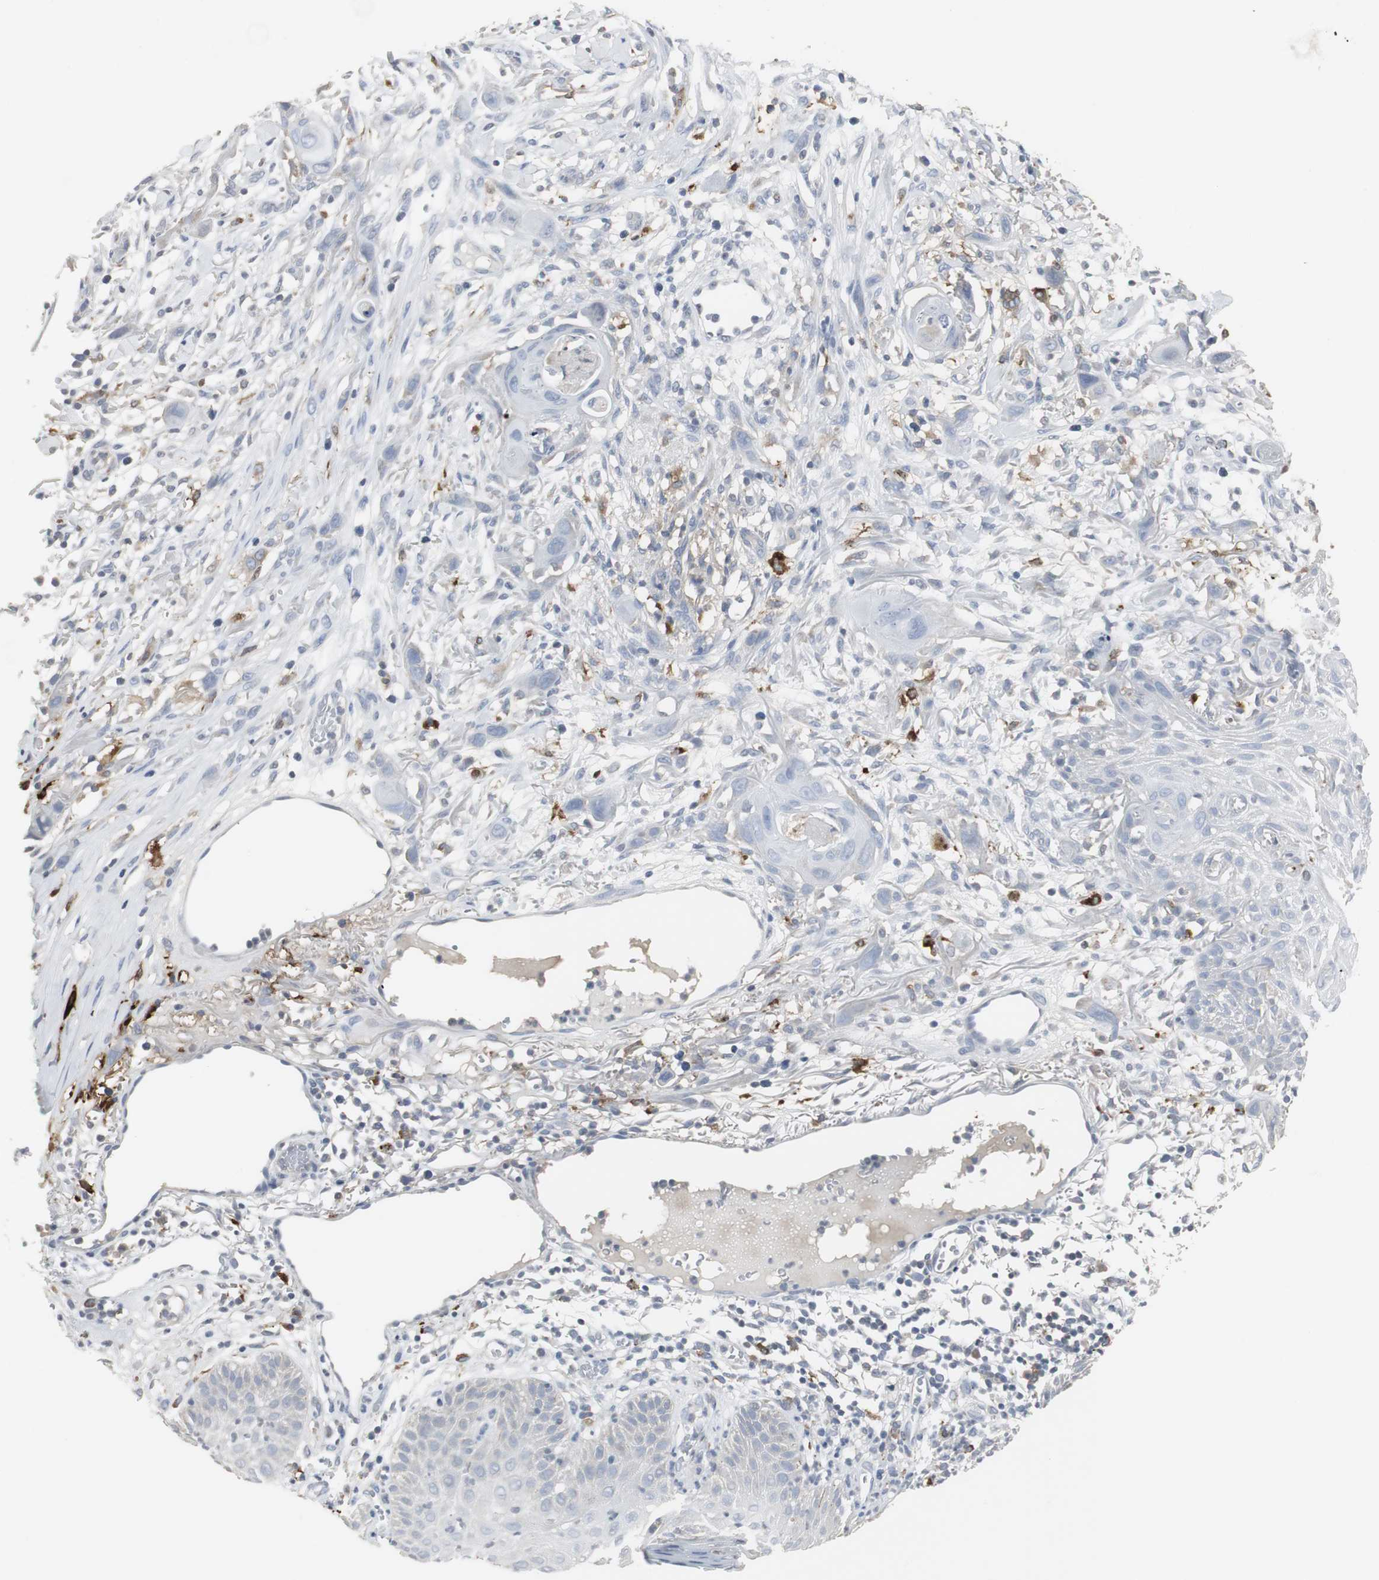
{"staining": {"intensity": "negative", "quantity": "none", "location": "none"}, "tissue": "skin cancer", "cell_type": "Tumor cells", "image_type": "cancer", "snomed": [{"axis": "morphology", "description": "Normal tissue, NOS"}, {"axis": "morphology", "description": "Squamous cell carcinoma, NOS"}, {"axis": "topography", "description": "Skin"}], "caption": "High power microscopy histopathology image of an immunohistochemistry photomicrograph of skin cancer, revealing no significant staining in tumor cells. Nuclei are stained in blue.", "gene": "PI15", "patient": {"sex": "female", "age": 59}}